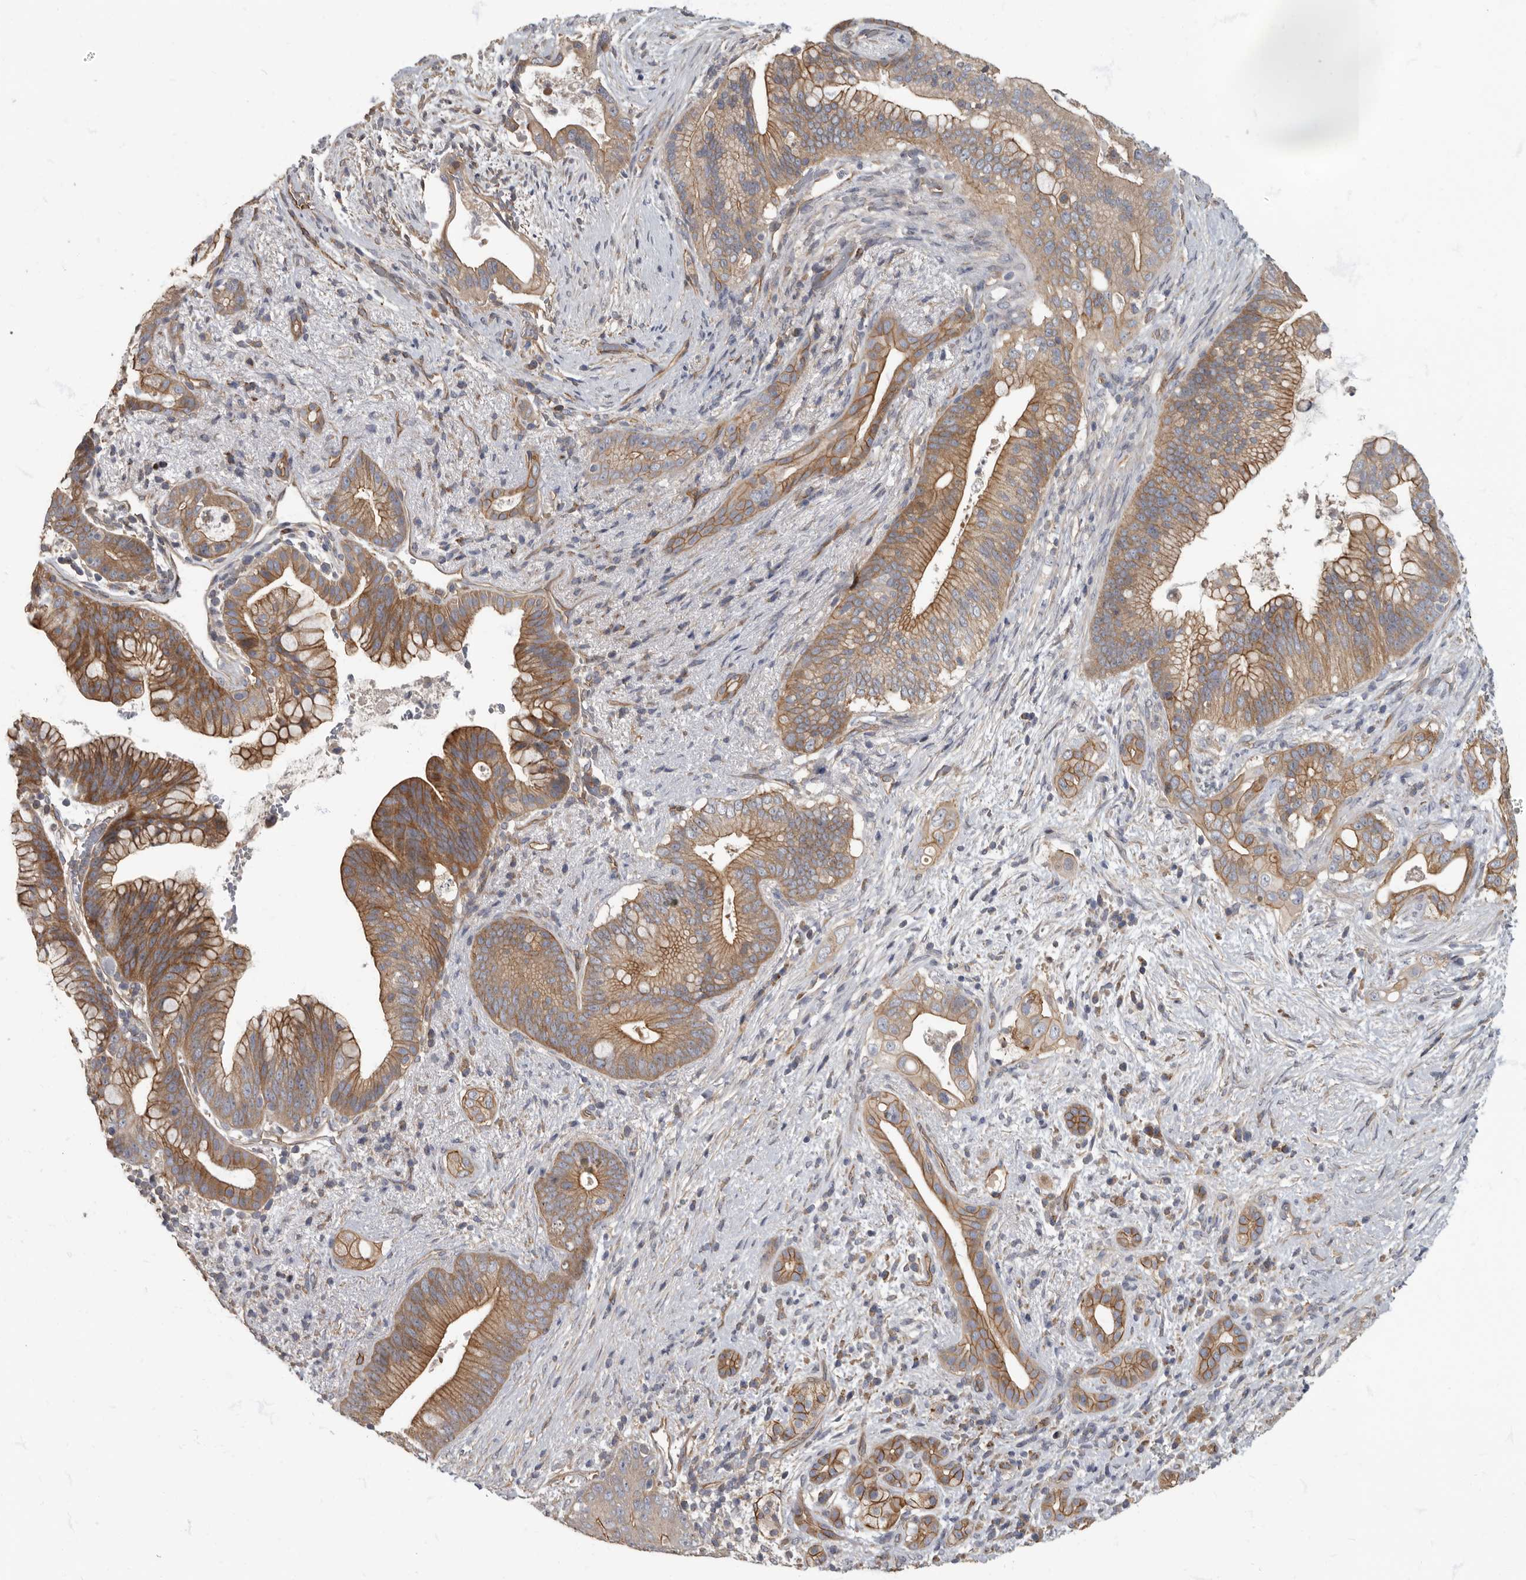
{"staining": {"intensity": "moderate", "quantity": ">75%", "location": "cytoplasmic/membranous"}, "tissue": "pancreatic cancer", "cell_type": "Tumor cells", "image_type": "cancer", "snomed": [{"axis": "morphology", "description": "Adenocarcinoma, NOS"}, {"axis": "topography", "description": "Pancreas"}], "caption": "Immunohistochemistry image of neoplastic tissue: pancreatic cancer stained using IHC exhibits medium levels of moderate protein expression localized specifically in the cytoplasmic/membranous of tumor cells, appearing as a cytoplasmic/membranous brown color.", "gene": "PDK1", "patient": {"sex": "male", "age": 53}}